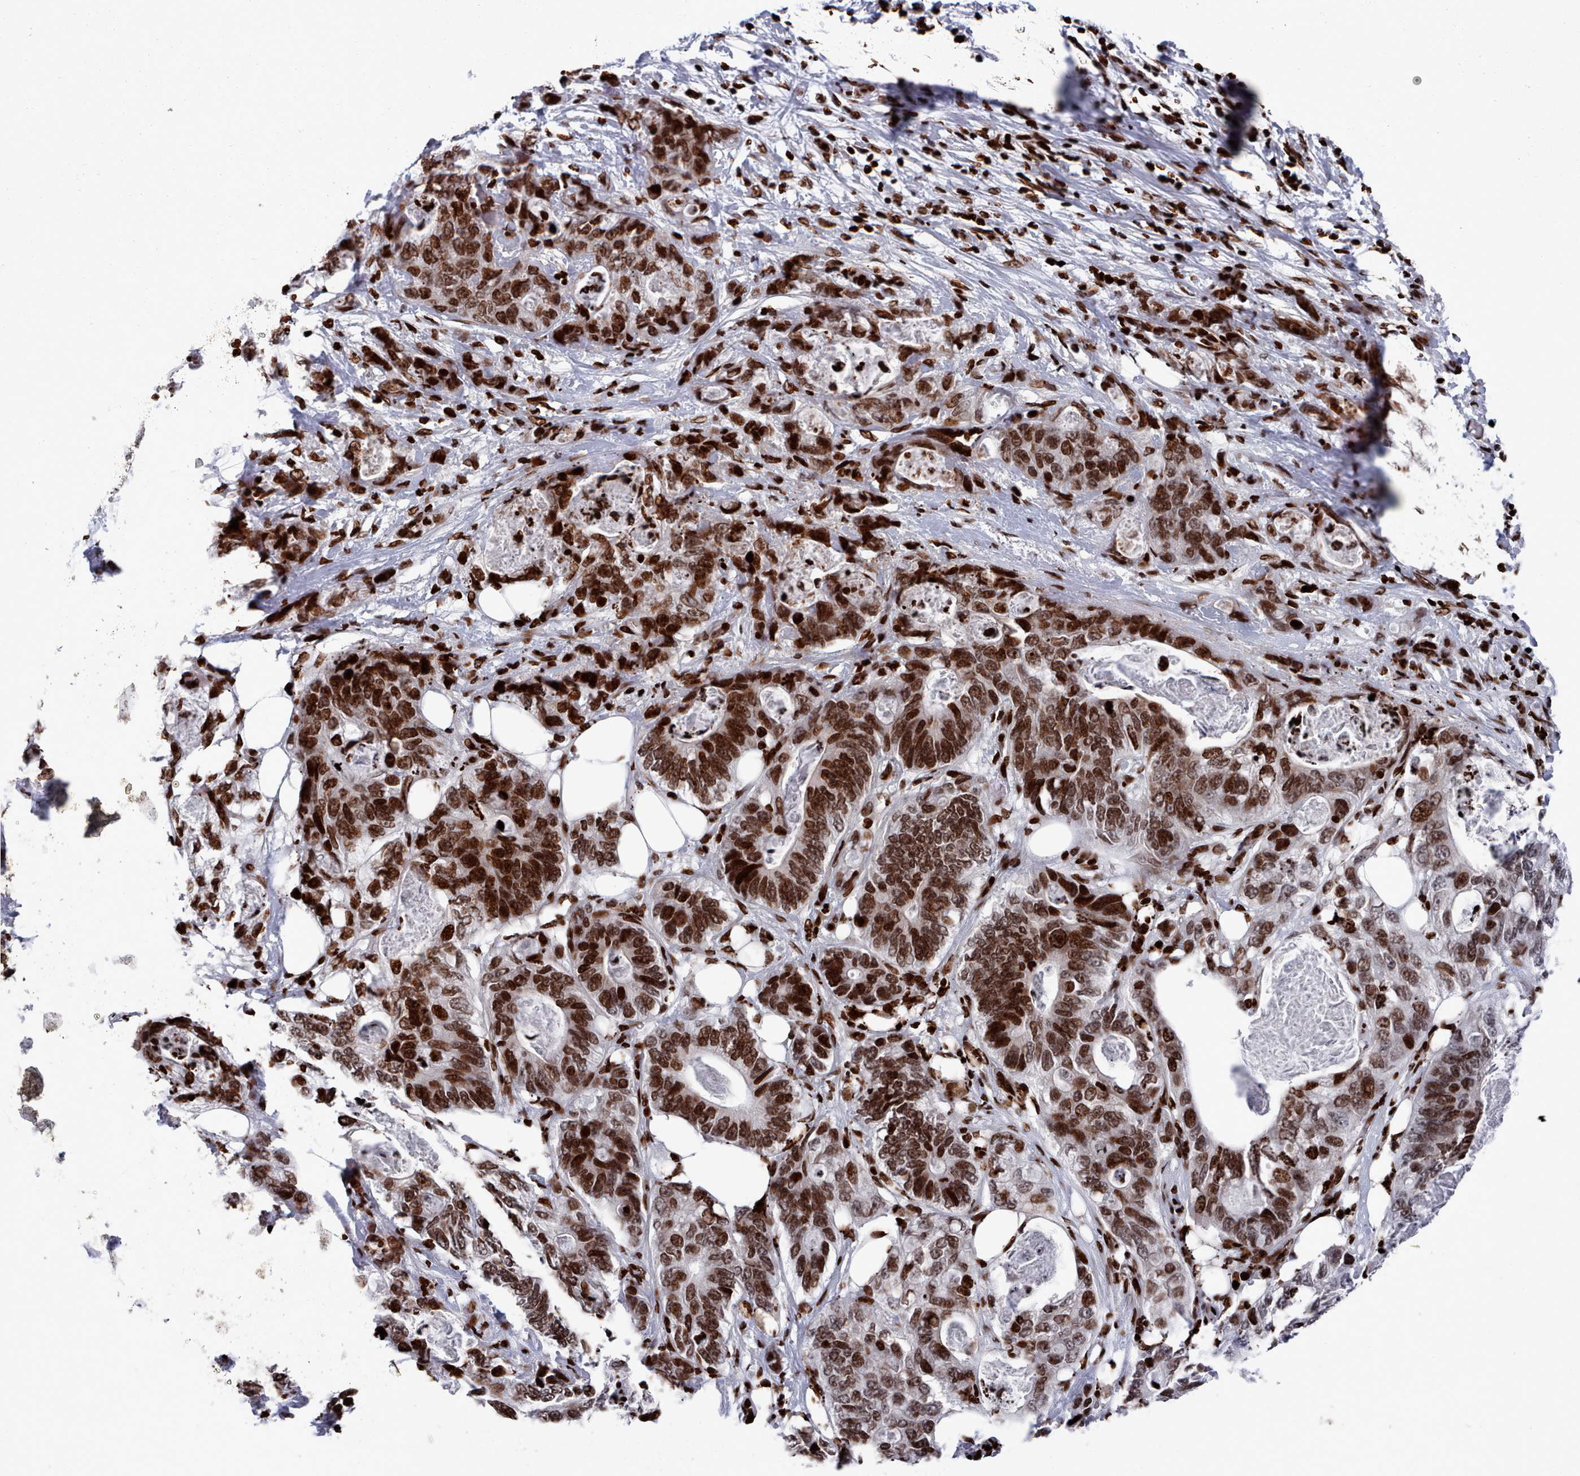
{"staining": {"intensity": "strong", "quantity": ">75%", "location": "nuclear"}, "tissue": "stomach cancer", "cell_type": "Tumor cells", "image_type": "cancer", "snomed": [{"axis": "morphology", "description": "Adenocarcinoma, NOS"}, {"axis": "topography", "description": "Stomach"}], "caption": "This is an image of immunohistochemistry (IHC) staining of adenocarcinoma (stomach), which shows strong expression in the nuclear of tumor cells.", "gene": "PCDHB12", "patient": {"sex": "female", "age": 89}}